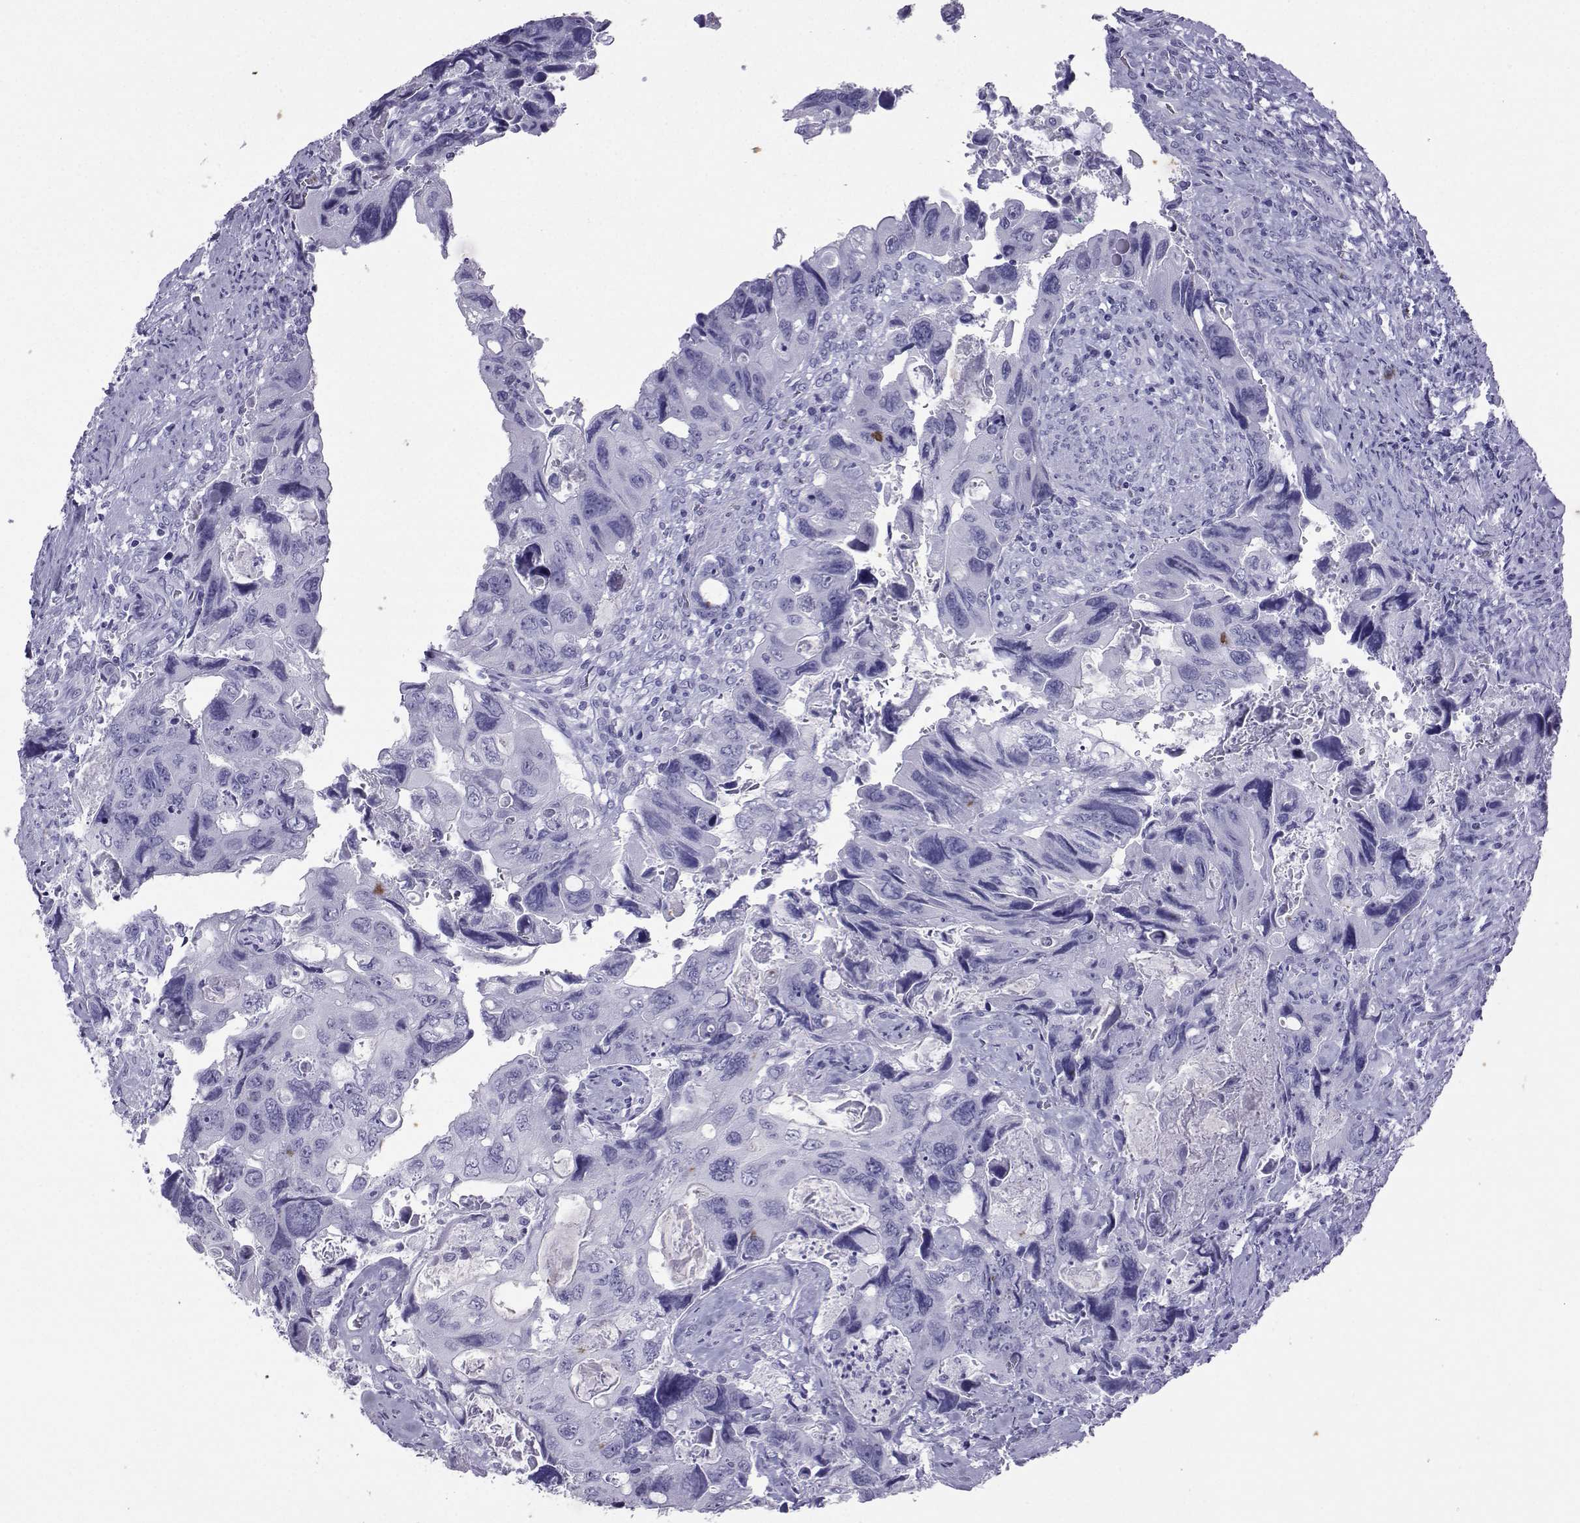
{"staining": {"intensity": "negative", "quantity": "none", "location": "none"}, "tissue": "colorectal cancer", "cell_type": "Tumor cells", "image_type": "cancer", "snomed": [{"axis": "morphology", "description": "Adenocarcinoma, NOS"}, {"axis": "topography", "description": "Rectum"}], "caption": "The micrograph exhibits no staining of tumor cells in adenocarcinoma (colorectal).", "gene": "LORICRIN", "patient": {"sex": "male", "age": 62}}